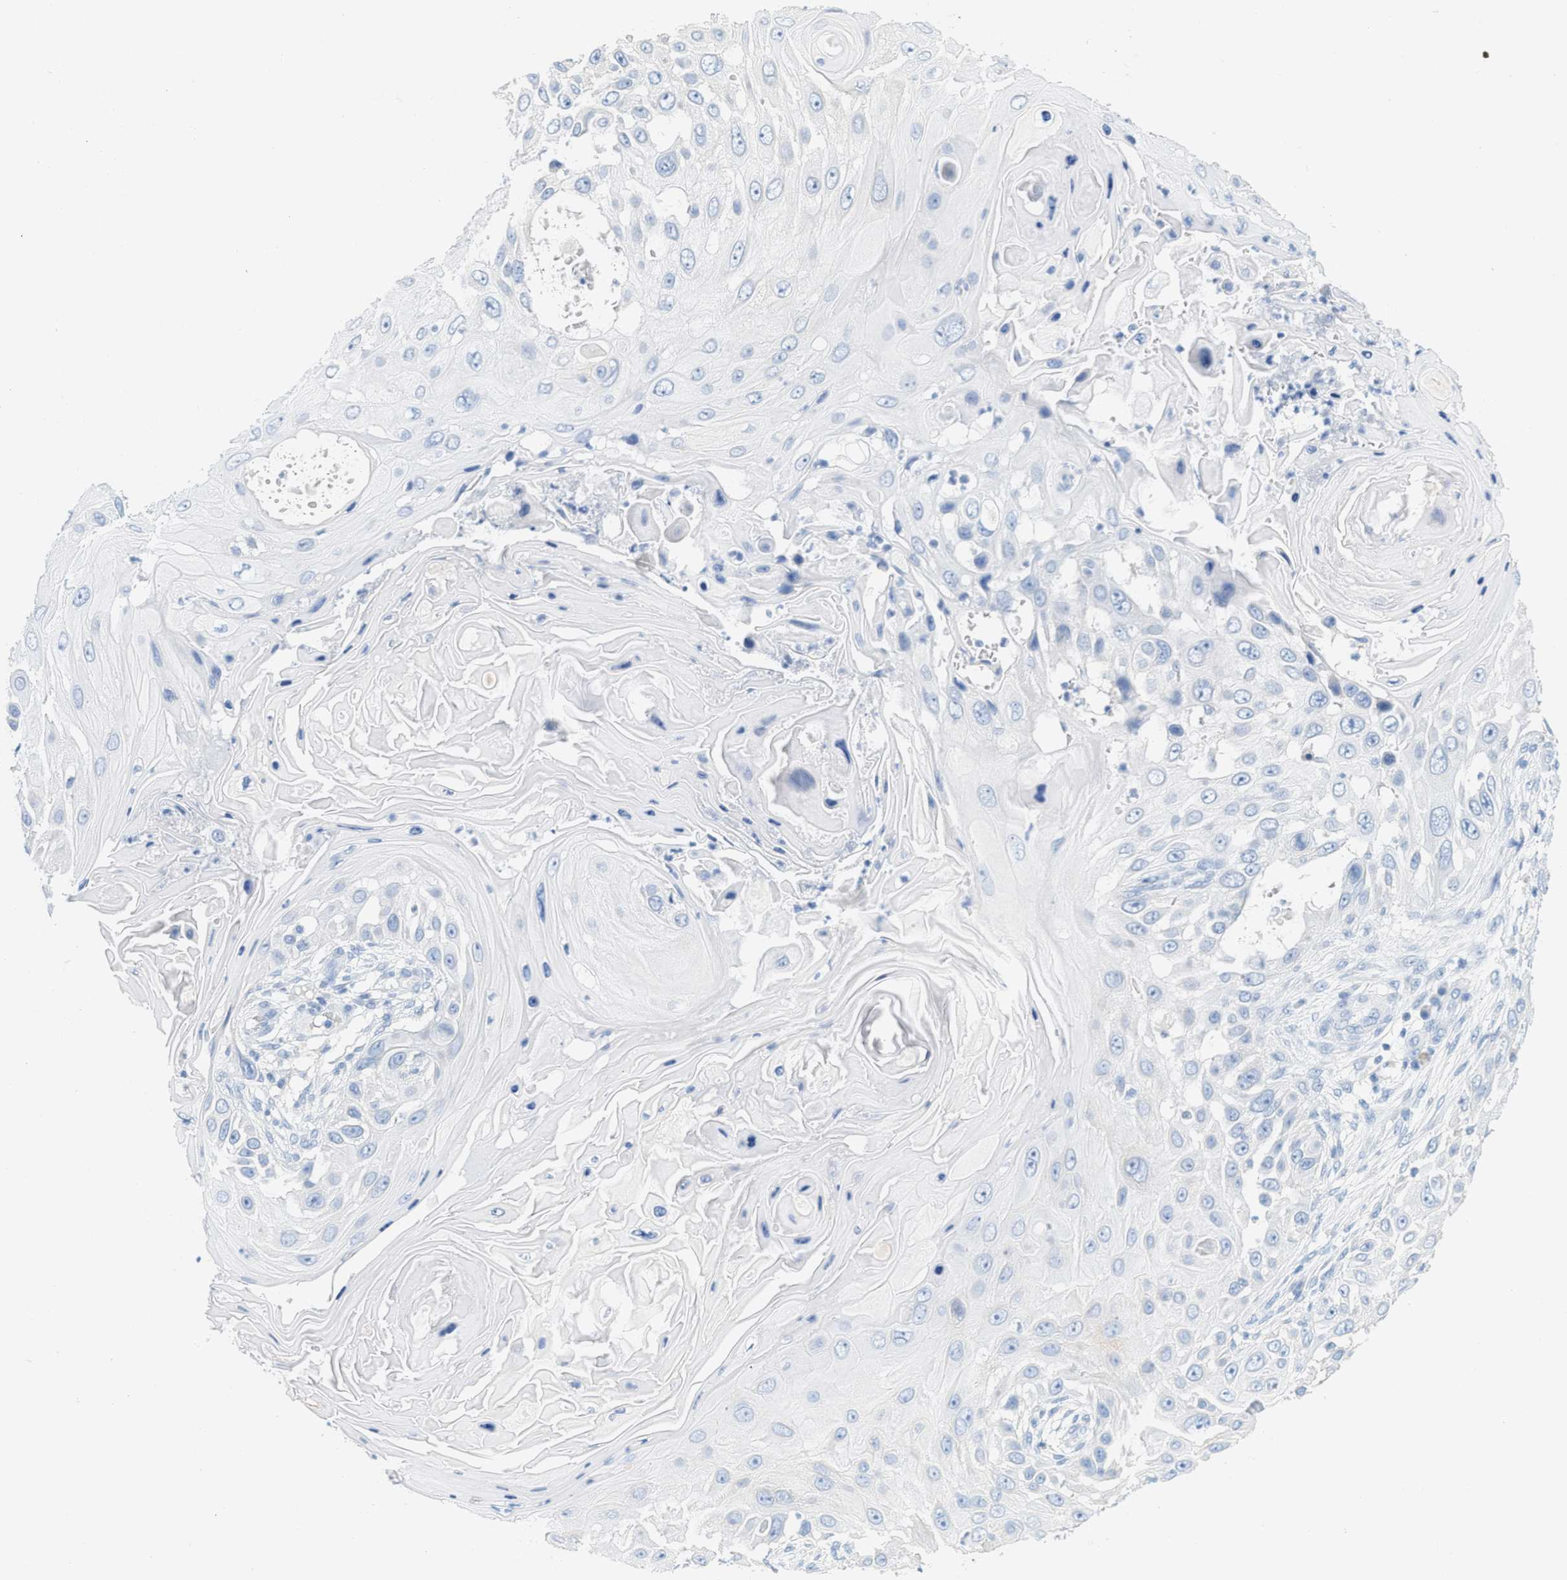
{"staining": {"intensity": "negative", "quantity": "none", "location": "none"}, "tissue": "skin cancer", "cell_type": "Tumor cells", "image_type": "cancer", "snomed": [{"axis": "morphology", "description": "Squamous cell carcinoma, NOS"}, {"axis": "topography", "description": "Skin"}], "caption": "A micrograph of human skin cancer is negative for staining in tumor cells.", "gene": "PAPPA", "patient": {"sex": "female", "age": 44}}